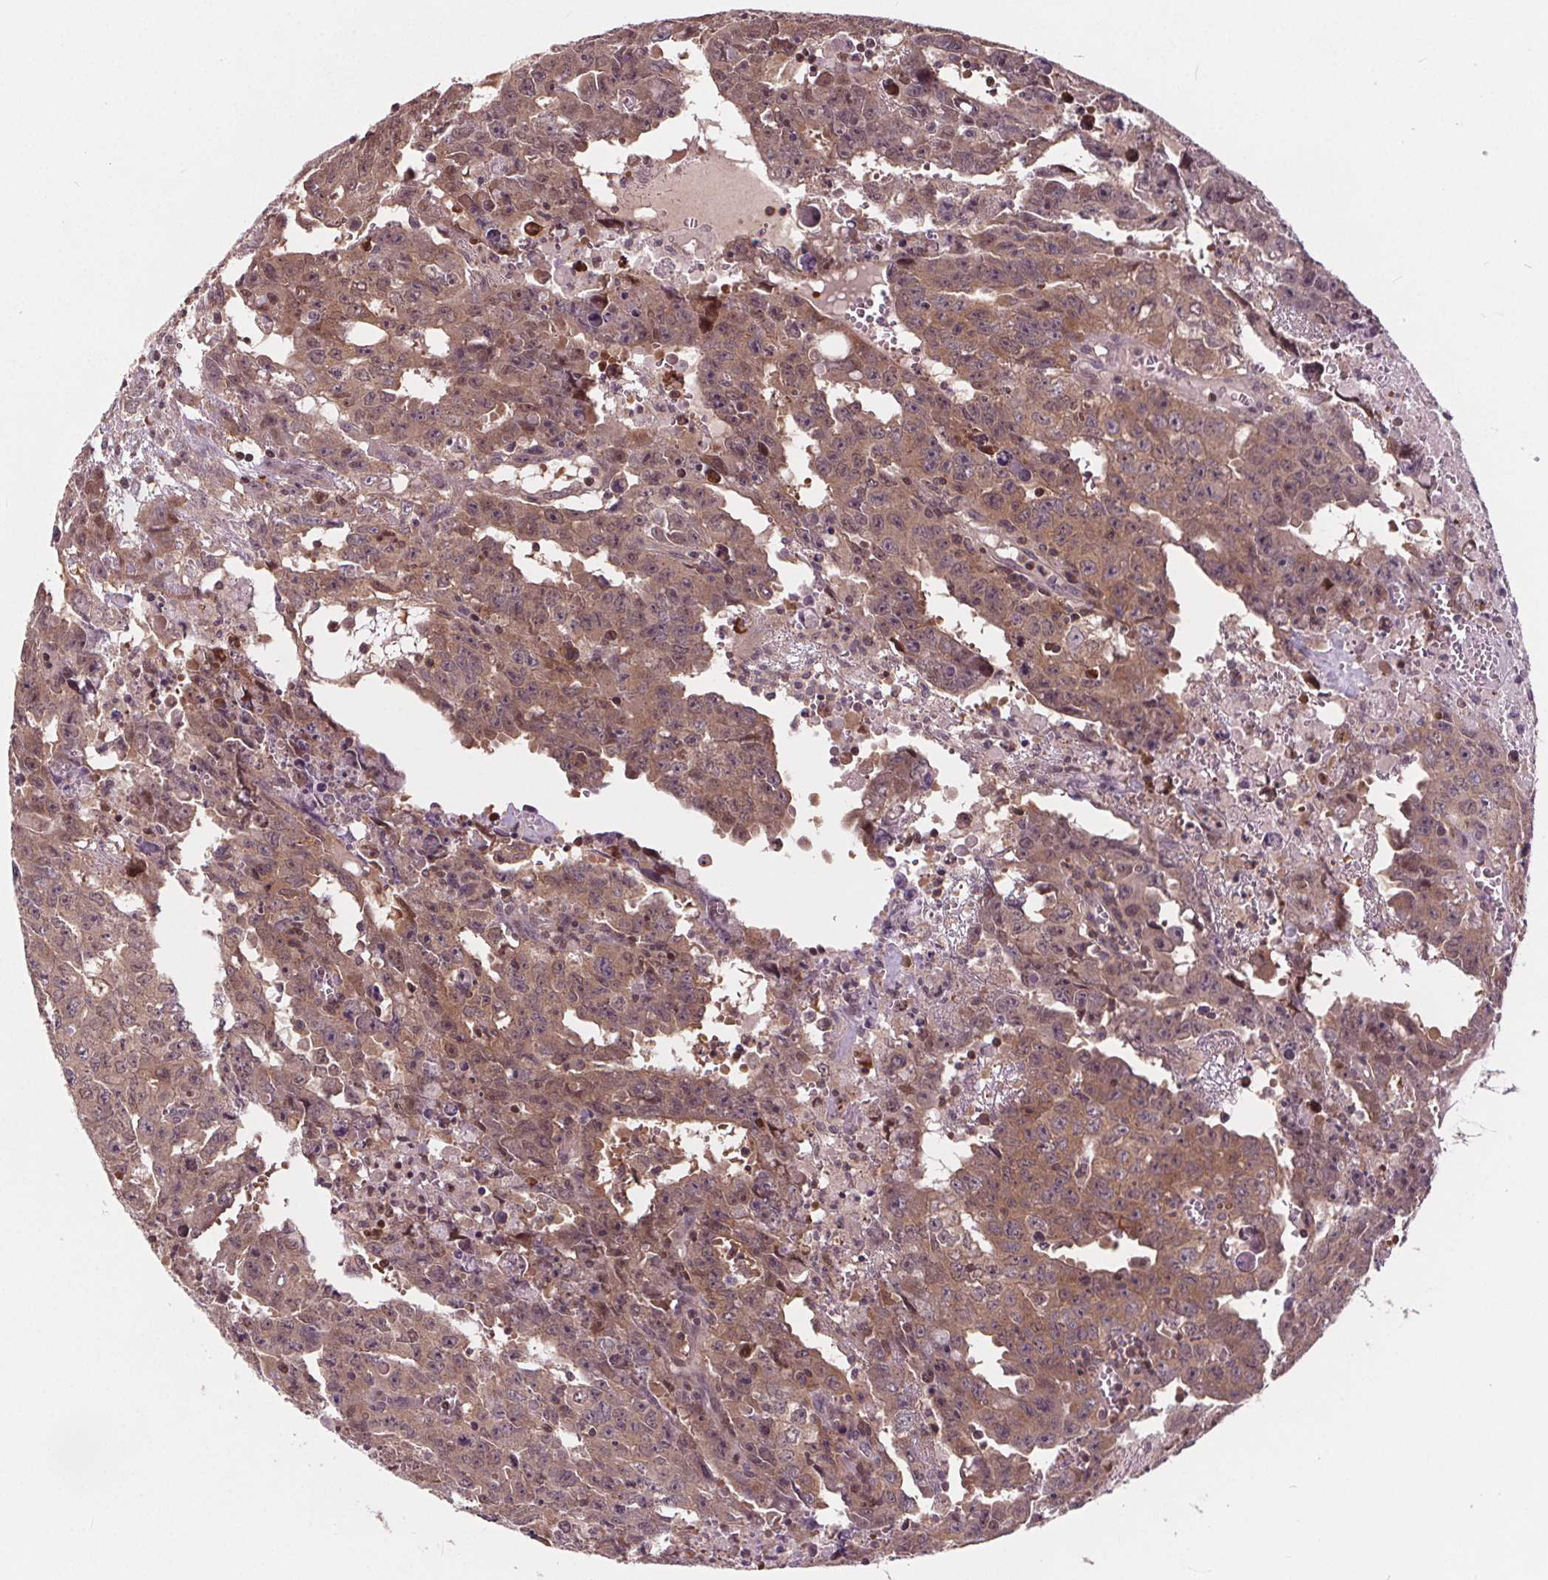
{"staining": {"intensity": "moderate", "quantity": ">75%", "location": "cytoplasmic/membranous,nuclear"}, "tissue": "testis cancer", "cell_type": "Tumor cells", "image_type": "cancer", "snomed": [{"axis": "morphology", "description": "Carcinoma, Embryonal, NOS"}, {"axis": "topography", "description": "Testis"}], "caption": "Immunohistochemistry micrograph of human embryonal carcinoma (testis) stained for a protein (brown), which demonstrates medium levels of moderate cytoplasmic/membranous and nuclear positivity in about >75% of tumor cells.", "gene": "HIF1AN", "patient": {"sex": "male", "age": 22}}